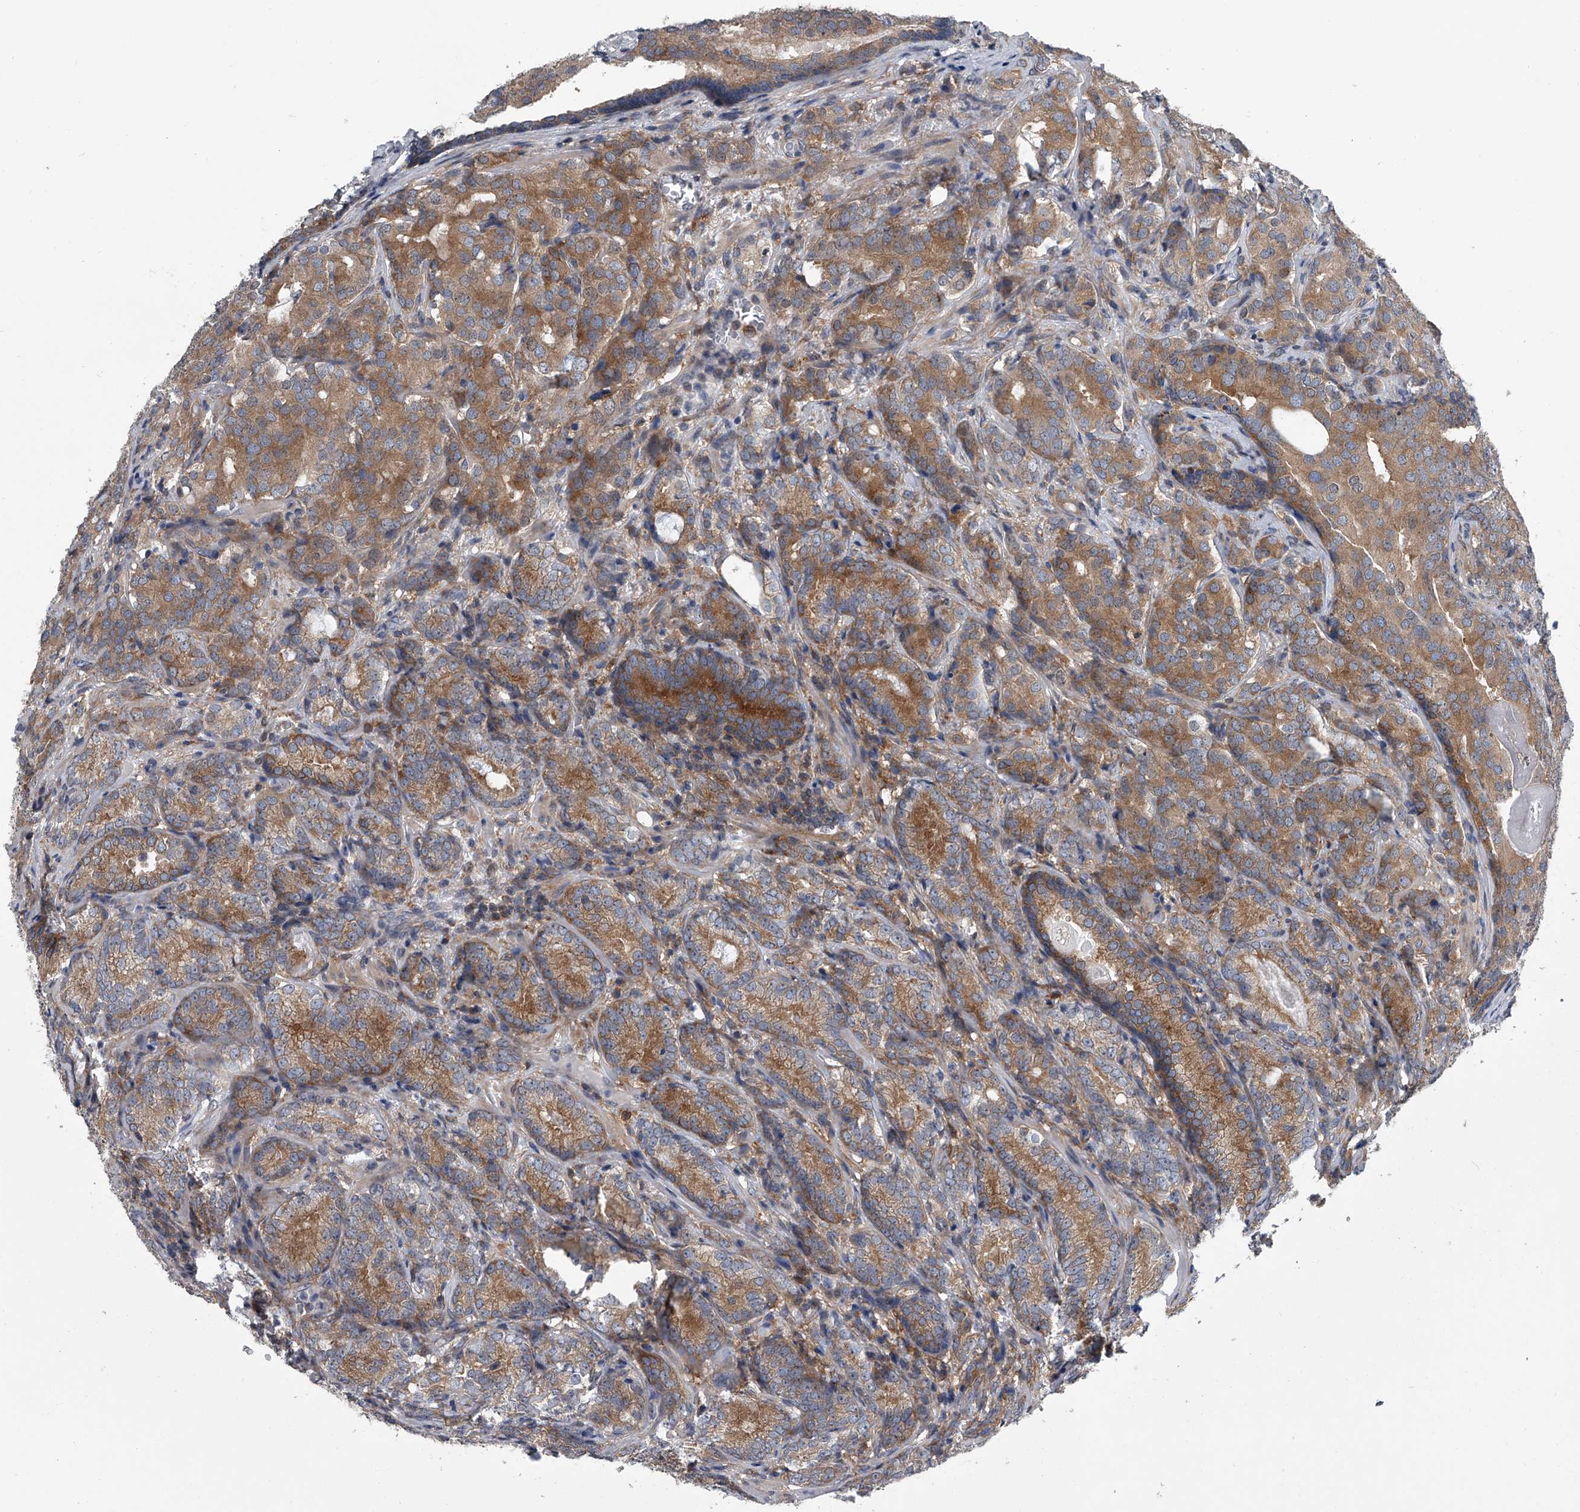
{"staining": {"intensity": "moderate", "quantity": ">75%", "location": "cytoplasmic/membranous"}, "tissue": "prostate cancer", "cell_type": "Tumor cells", "image_type": "cancer", "snomed": [{"axis": "morphology", "description": "Adenocarcinoma, High grade"}, {"axis": "topography", "description": "Prostate"}], "caption": "Brown immunohistochemical staining in high-grade adenocarcinoma (prostate) exhibits moderate cytoplasmic/membranous expression in about >75% of tumor cells.", "gene": "PPP2R5D", "patient": {"sex": "male", "age": 66}}